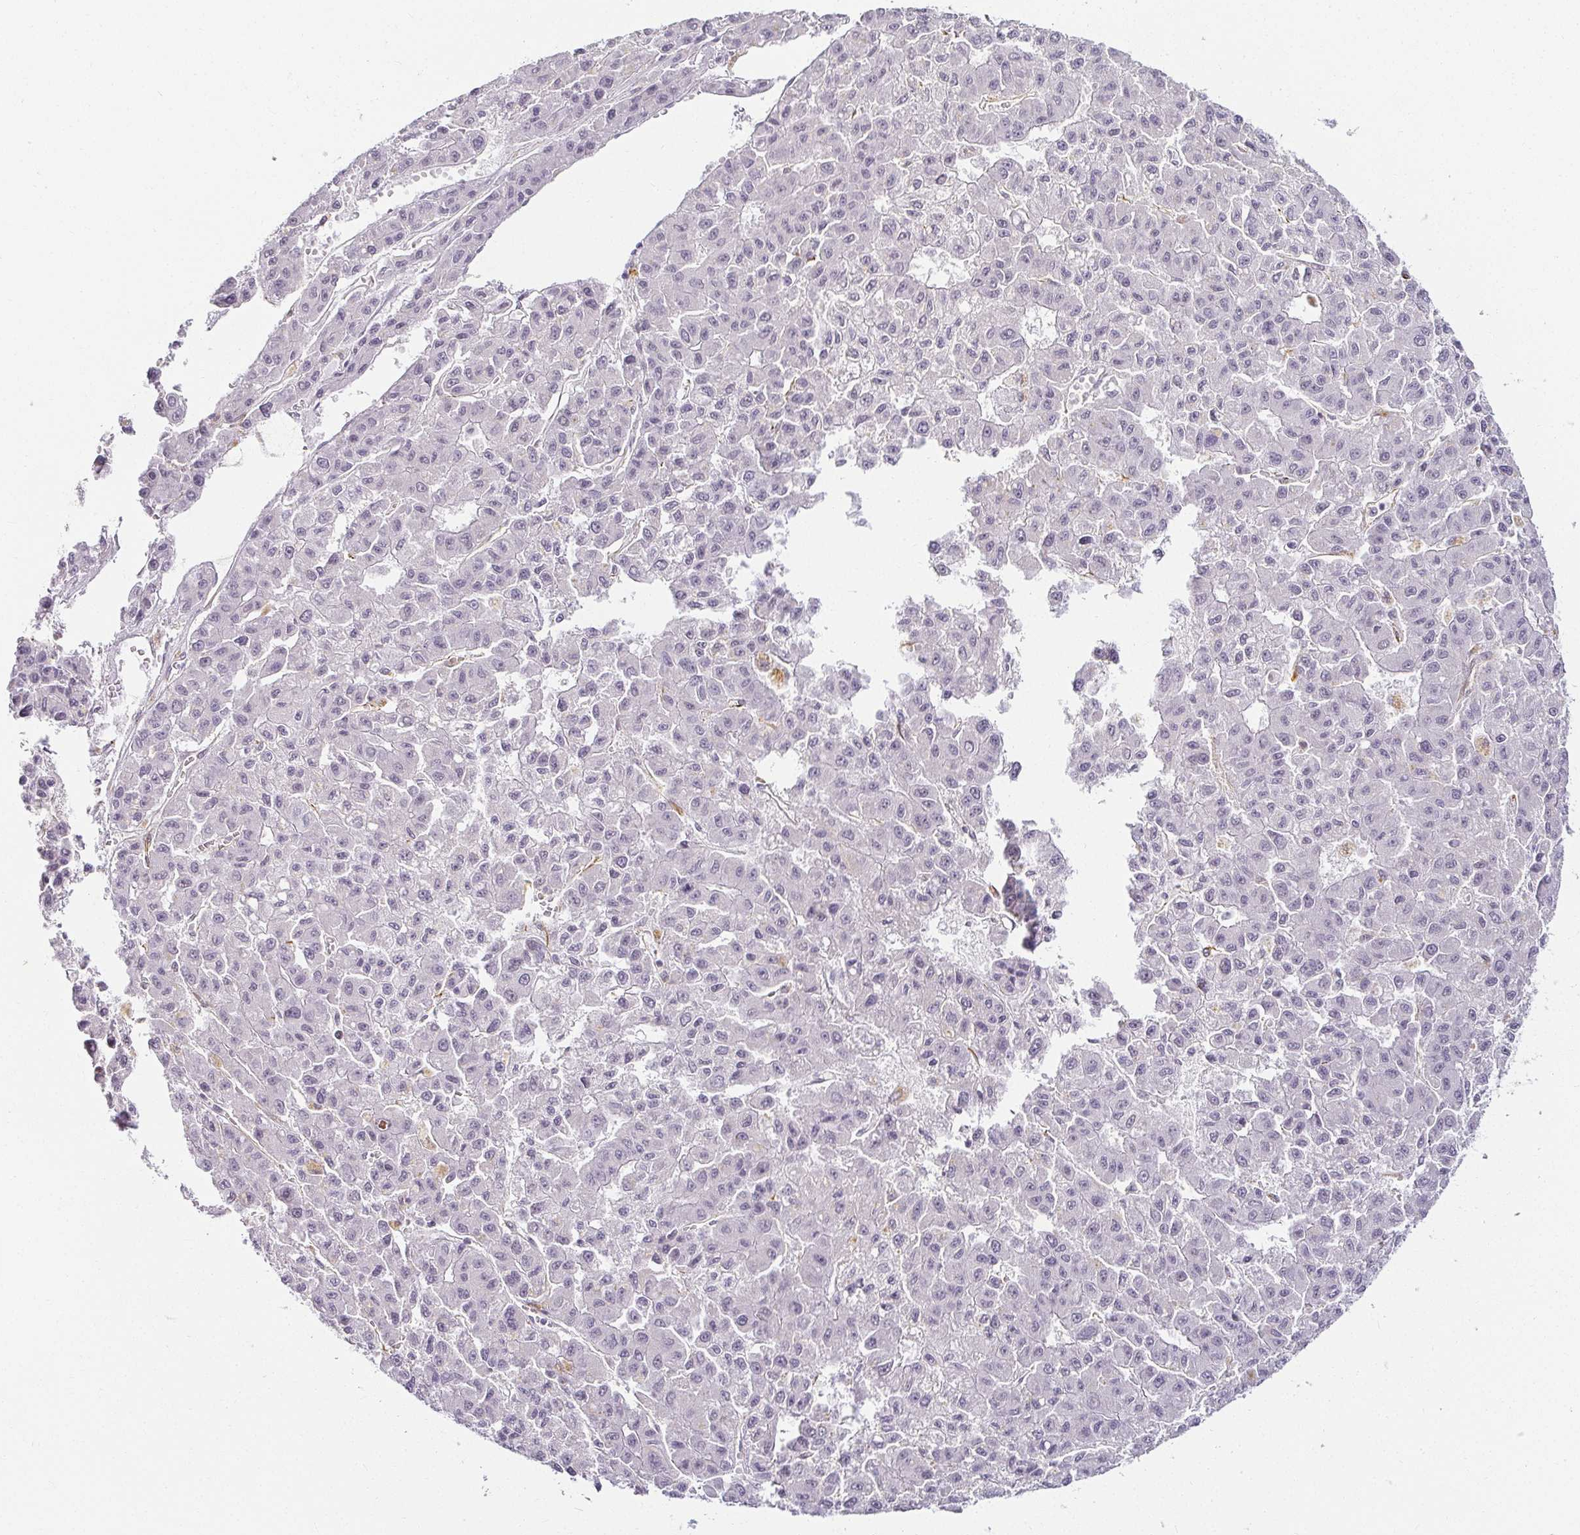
{"staining": {"intensity": "negative", "quantity": "none", "location": "none"}, "tissue": "liver cancer", "cell_type": "Tumor cells", "image_type": "cancer", "snomed": [{"axis": "morphology", "description": "Carcinoma, Hepatocellular, NOS"}, {"axis": "topography", "description": "Liver"}], "caption": "IHC of liver hepatocellular carcinoma reveals no staining in tumor cells.", "gene": "ACAN", "patient": {"sex": "male", "age": 70}}